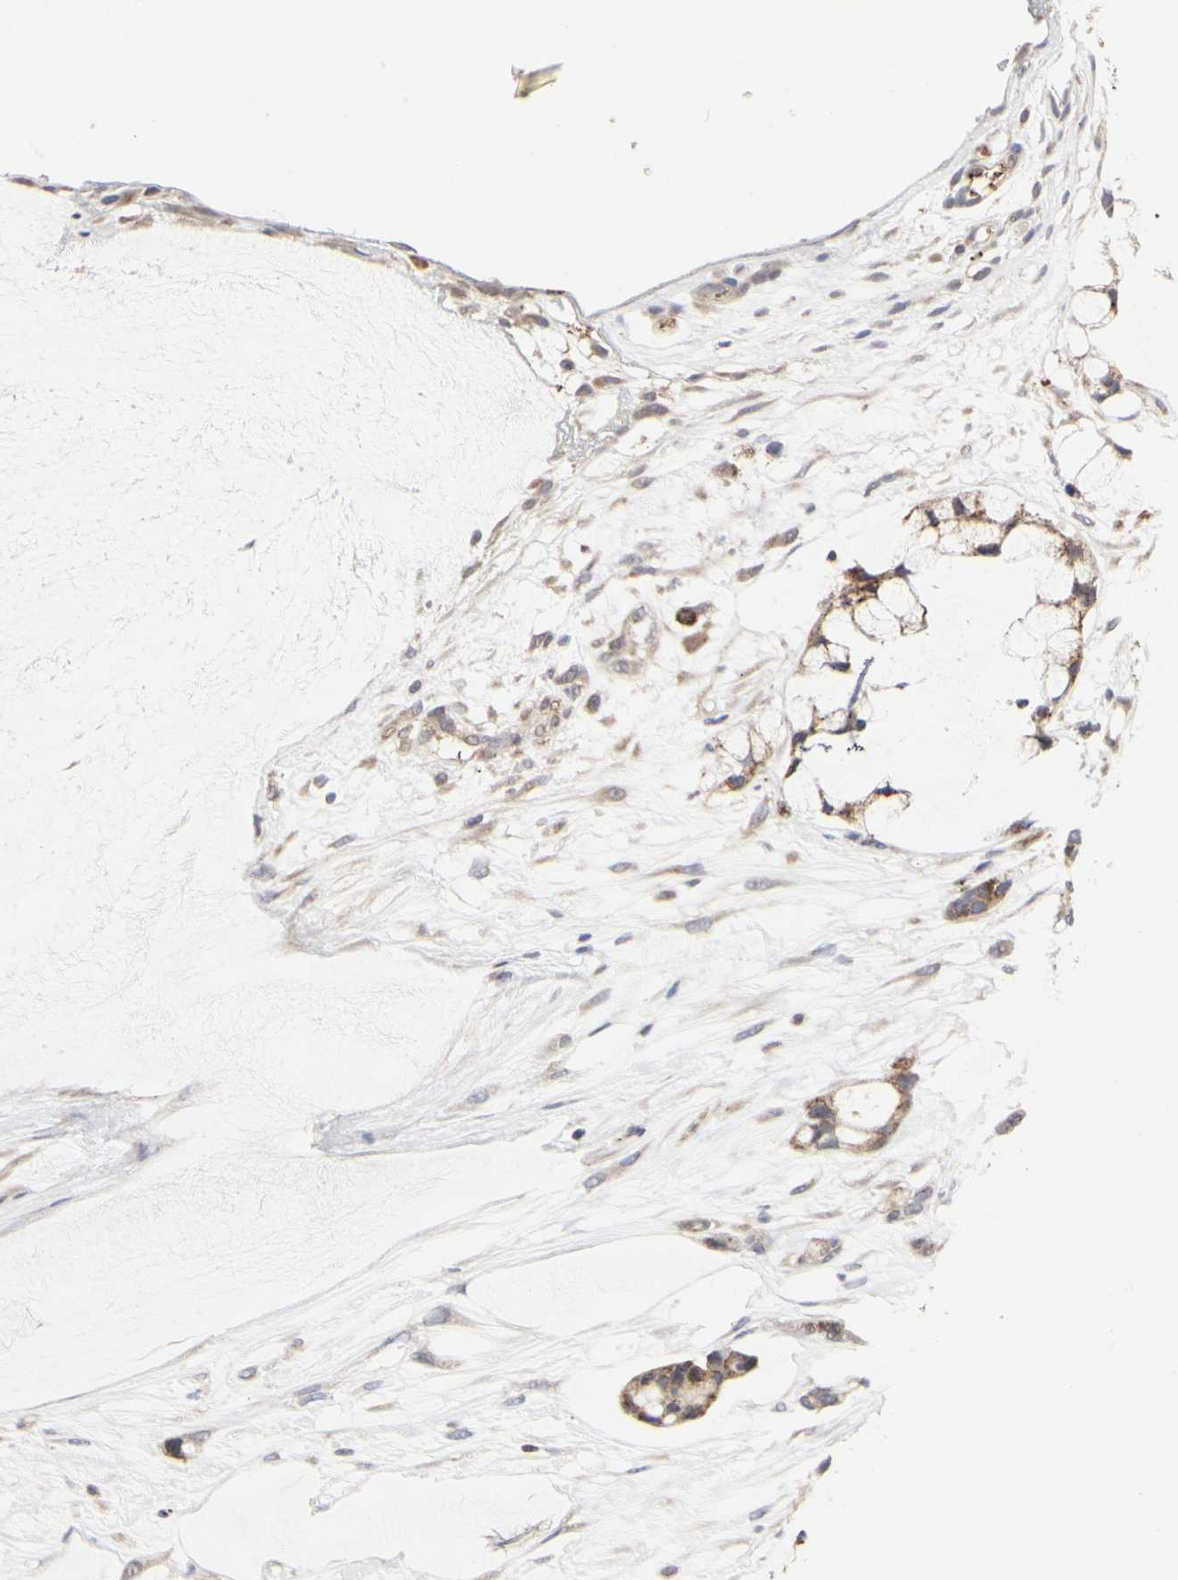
{"staining": {"intensity": "moderate", "quantity": ">75%", "location": "cytoplasmic/membranous"}, "tissue": "ovarian cancer", "cell_type": "Tumor cells", "image_type": "cancer", "snomed": [{"axis": "morphology", "description": "Cystadenocarcinoma, mucinous, NOS"}, {"axis": "topography", "description": "Ovary"}], "caption": "Immunohistochemistry staining of ovarian cancer, which exhibits medium levels of moderate cytoplasmic/membranous positivity in about >75% of tumor cells indicating moderate cytoplasmic/membranous protein staining. The staining was performed using DAB (3,3'-diaminobenzidine) (brown) for protein detection and nuclei were counterstained in hematoxylin (blue).", "gene": "TSKU", "patient": {"sex": "female", "age": 39}}